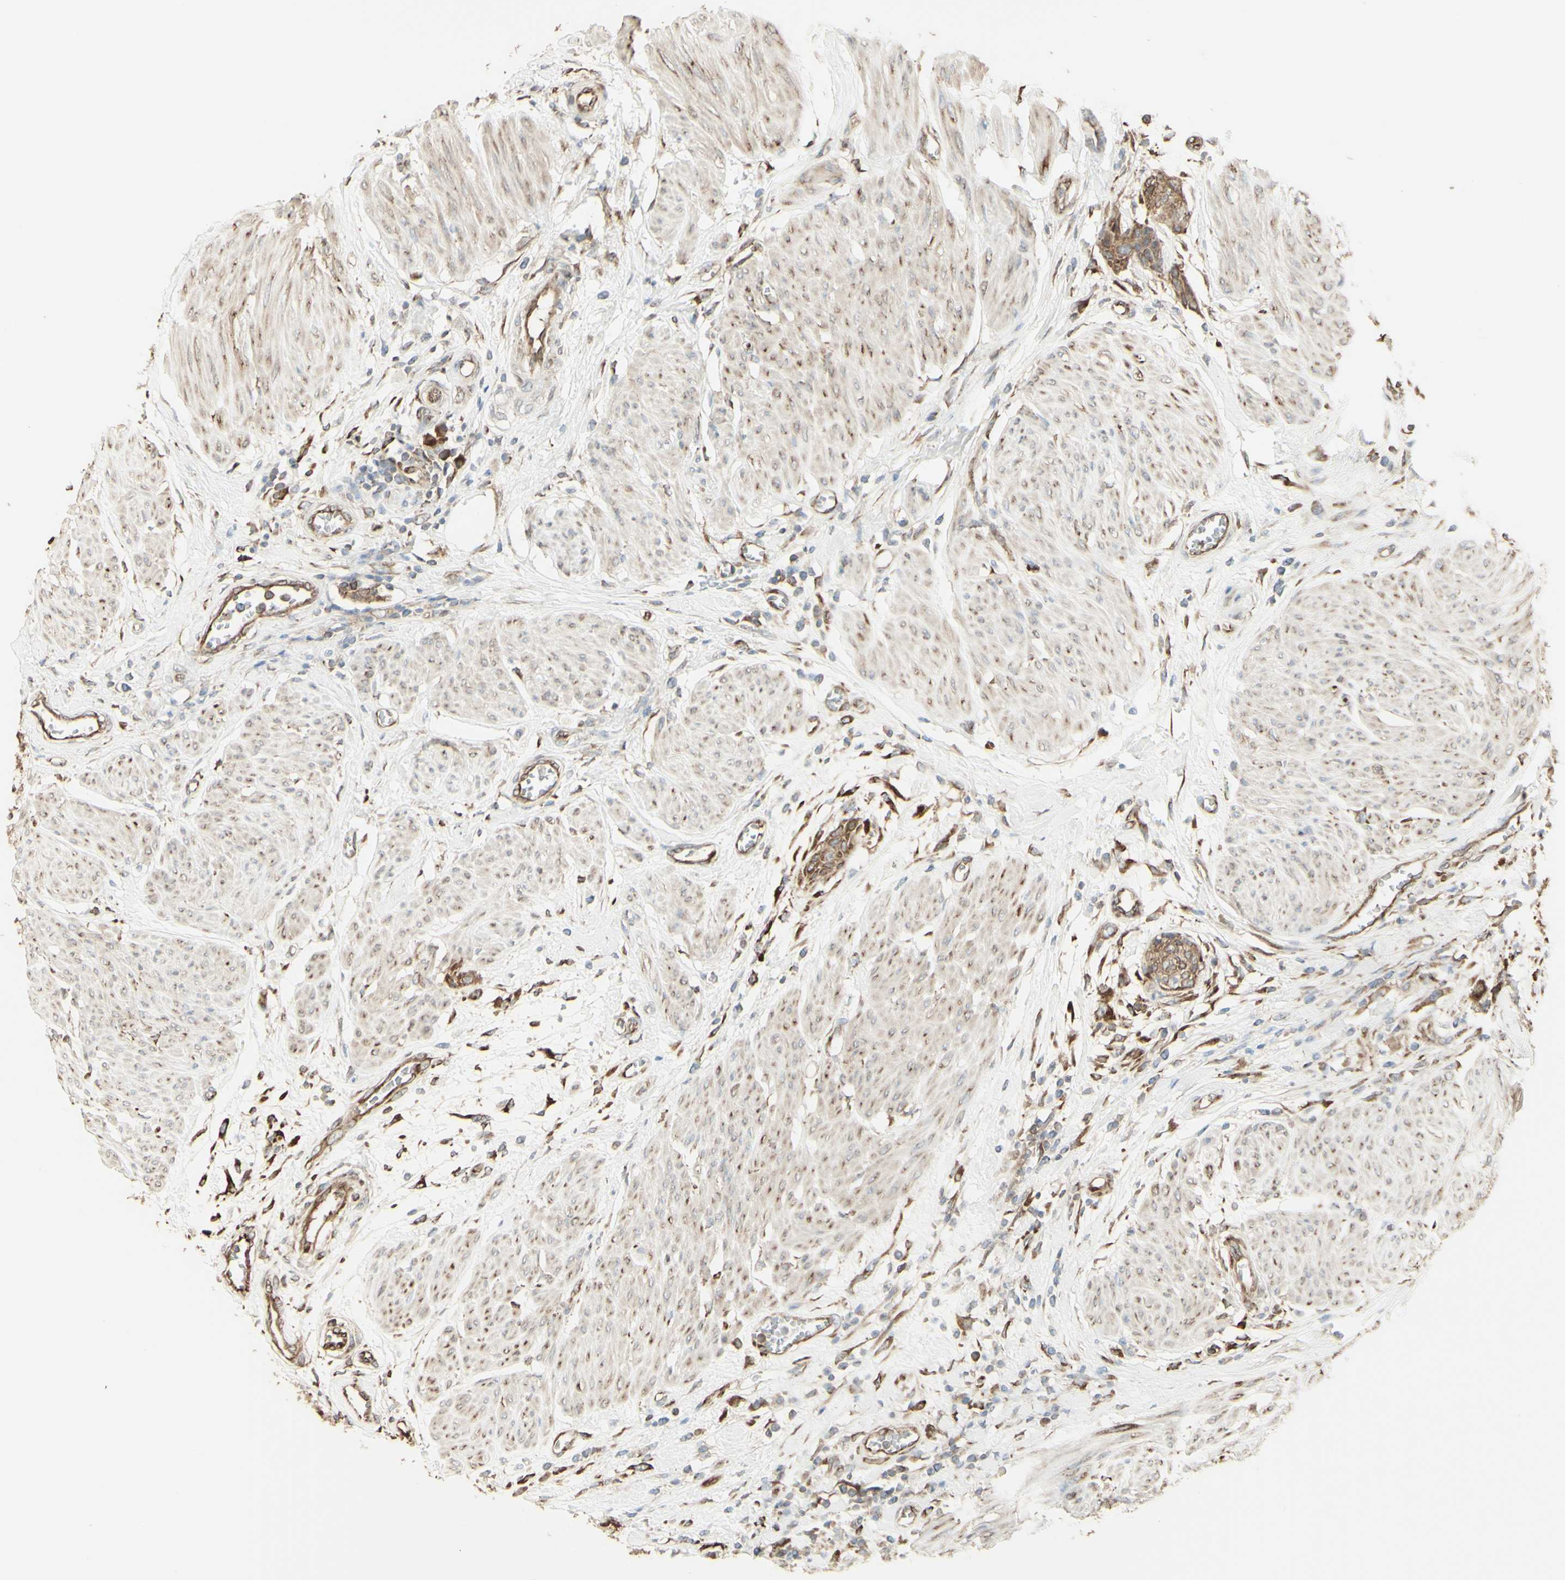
{"staining": {"intensity": "moderate", "quantity": ">75%", "location": "cytoplasmic/membranous"}, "tissue": "urothelial cancer", "cell_type": "Tumor cells", "image_type": "cancer", "snomed": [{"axis": "morphology", "description": "Urothelial carcinoma, High grade"}, {"axis": "topography", "description": "Urinary bladder"}], "caption": "Moderate cytoplasmic/membranous positivity is appreciated in about >75% of tumor cells in high-grade urothelial carcinoma.", "gene": "EEF1B2", "patient": {"sex": "male", "age": 35}}